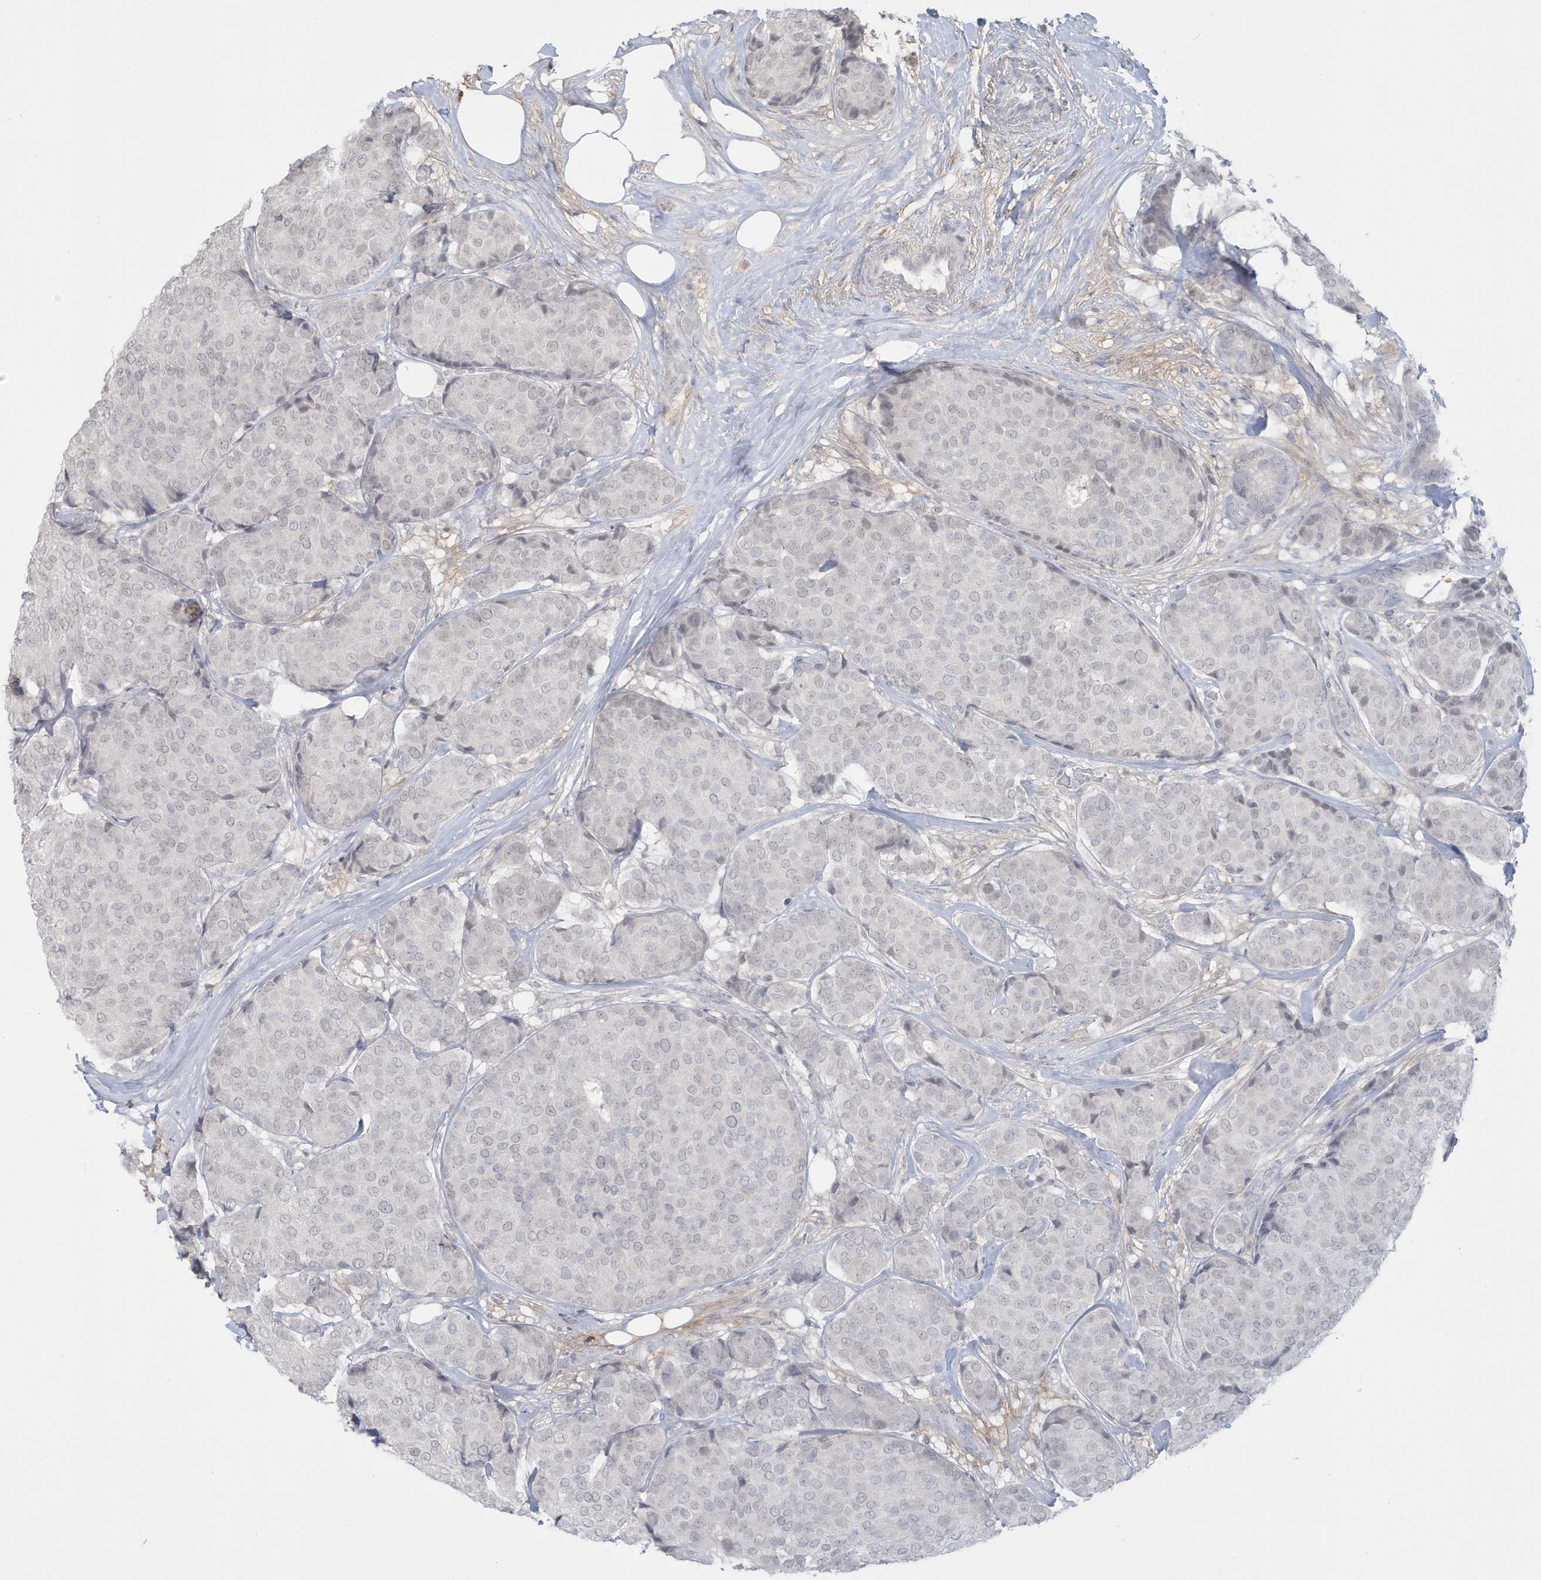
{"staining": {"intensity": "negative", "quantity": "none", "location": "none"}, "tissue": "breast cancer", "cell_type": "Tumor cells", "image_type": "cancer", "snomed": [{"axis": "morphology", "description": "Duct carcinoma"}, {"axis": "topography", "description": "Breast"}], "caption": "This image is of breast cancer stained with IHC to label a protein in brown with the nuclei are counter-stained blue. There is no staining in tumor cells.", "gene": "HERC6", "patient": {"sex": "female", "age": 75}}